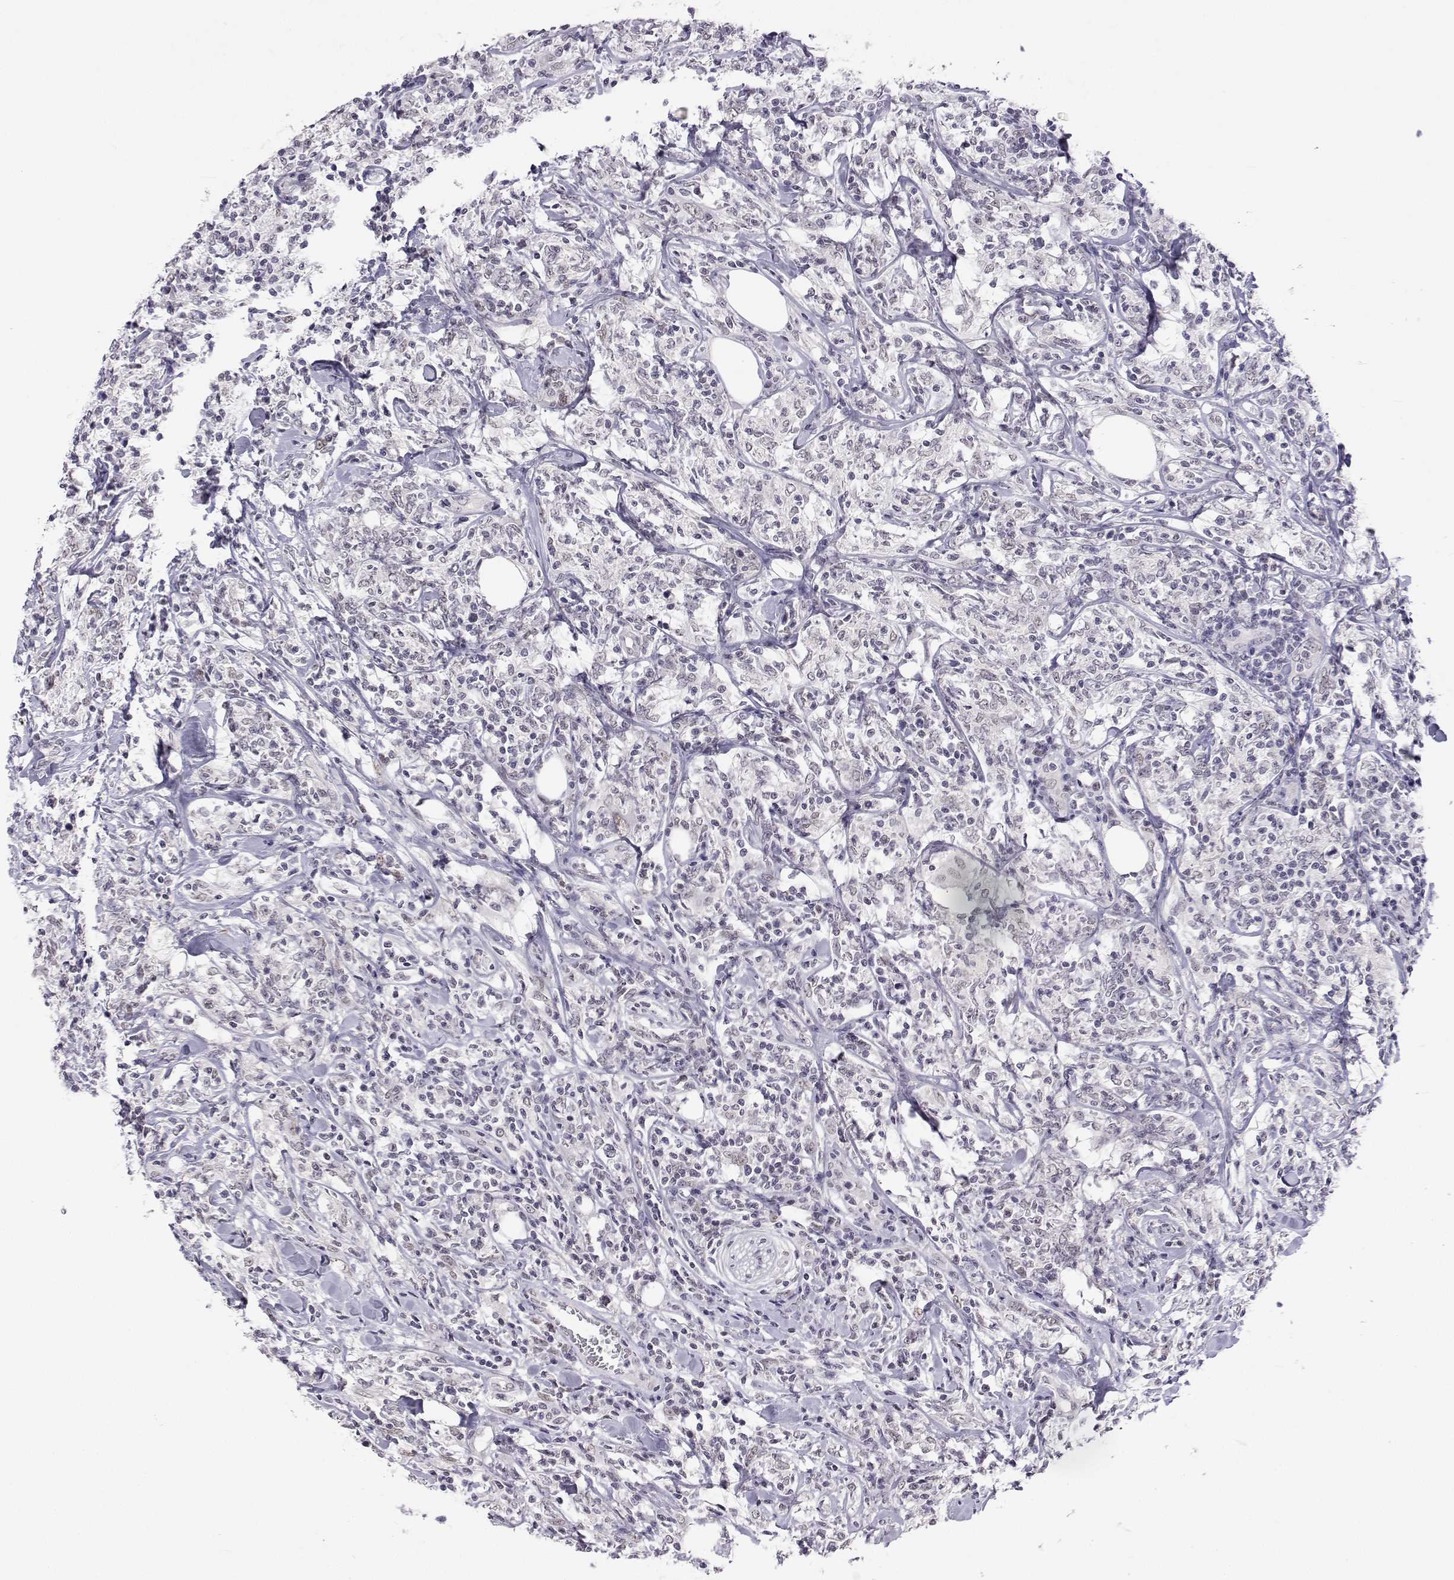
{"staining": {"intensity": "negative", "quantity": "none", "location": "none"}, "tissue": "lymphoma", "cell_type": "Tumor cells", "image_type": "cancer", "snomed": [{"axis": "morphology", "description": "Malignant lymphoma, non-Hodgkin's type, High grade"}, {"axis": "topography", "description": "Lymph node"}], "caption": "Immunohistochemistry histopathology image of neoplastic tissue: human lymphoma stained with DAB (3,3'-diaminobenzidine) demonstrates no significant protein staining in tumor cells.", "gene": "MED26", "patient": {"sex": "female", "age": 84}}